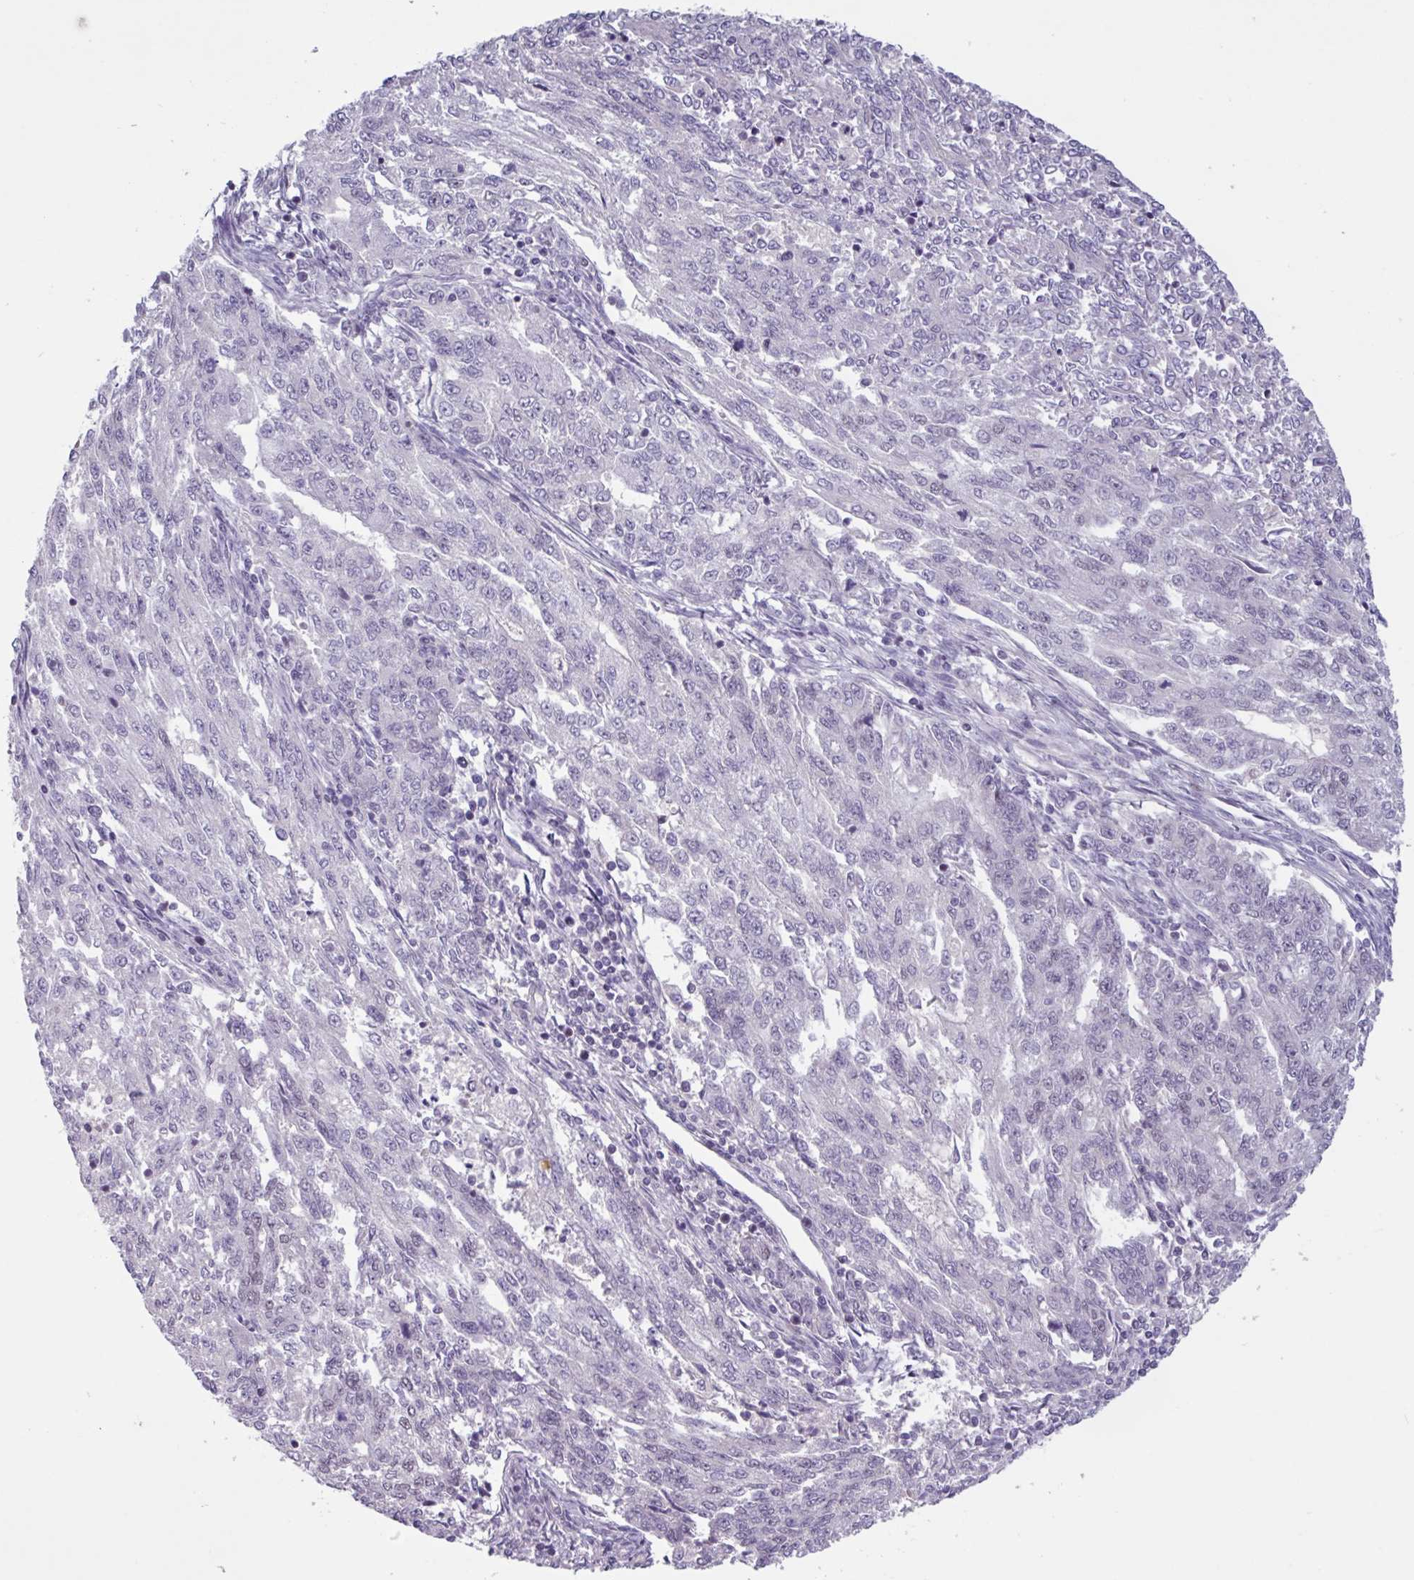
{"staining": {"intensity": "negative", "quantity": "none", "location": "none"}, "tissue": "endometrial cancer", "cell_type": "Tumor cells", "image_type": "cancer", "snomed": [{"axis": "morphology", "description": "Adenocarcinoma, NOS"}, {"axis": "topography", "description": "Endometrium"}], "caption": "There is no significant staining in tumor cells of endometrial cancer (adenocarcinoma). (Stains: DAB immunohistochemistry with hematoxylin counter stain, Microscopy: brightfield microscopy at high magnification).", "gene": "ZNF575", "patient": {"sex": "female", "age": 50}}